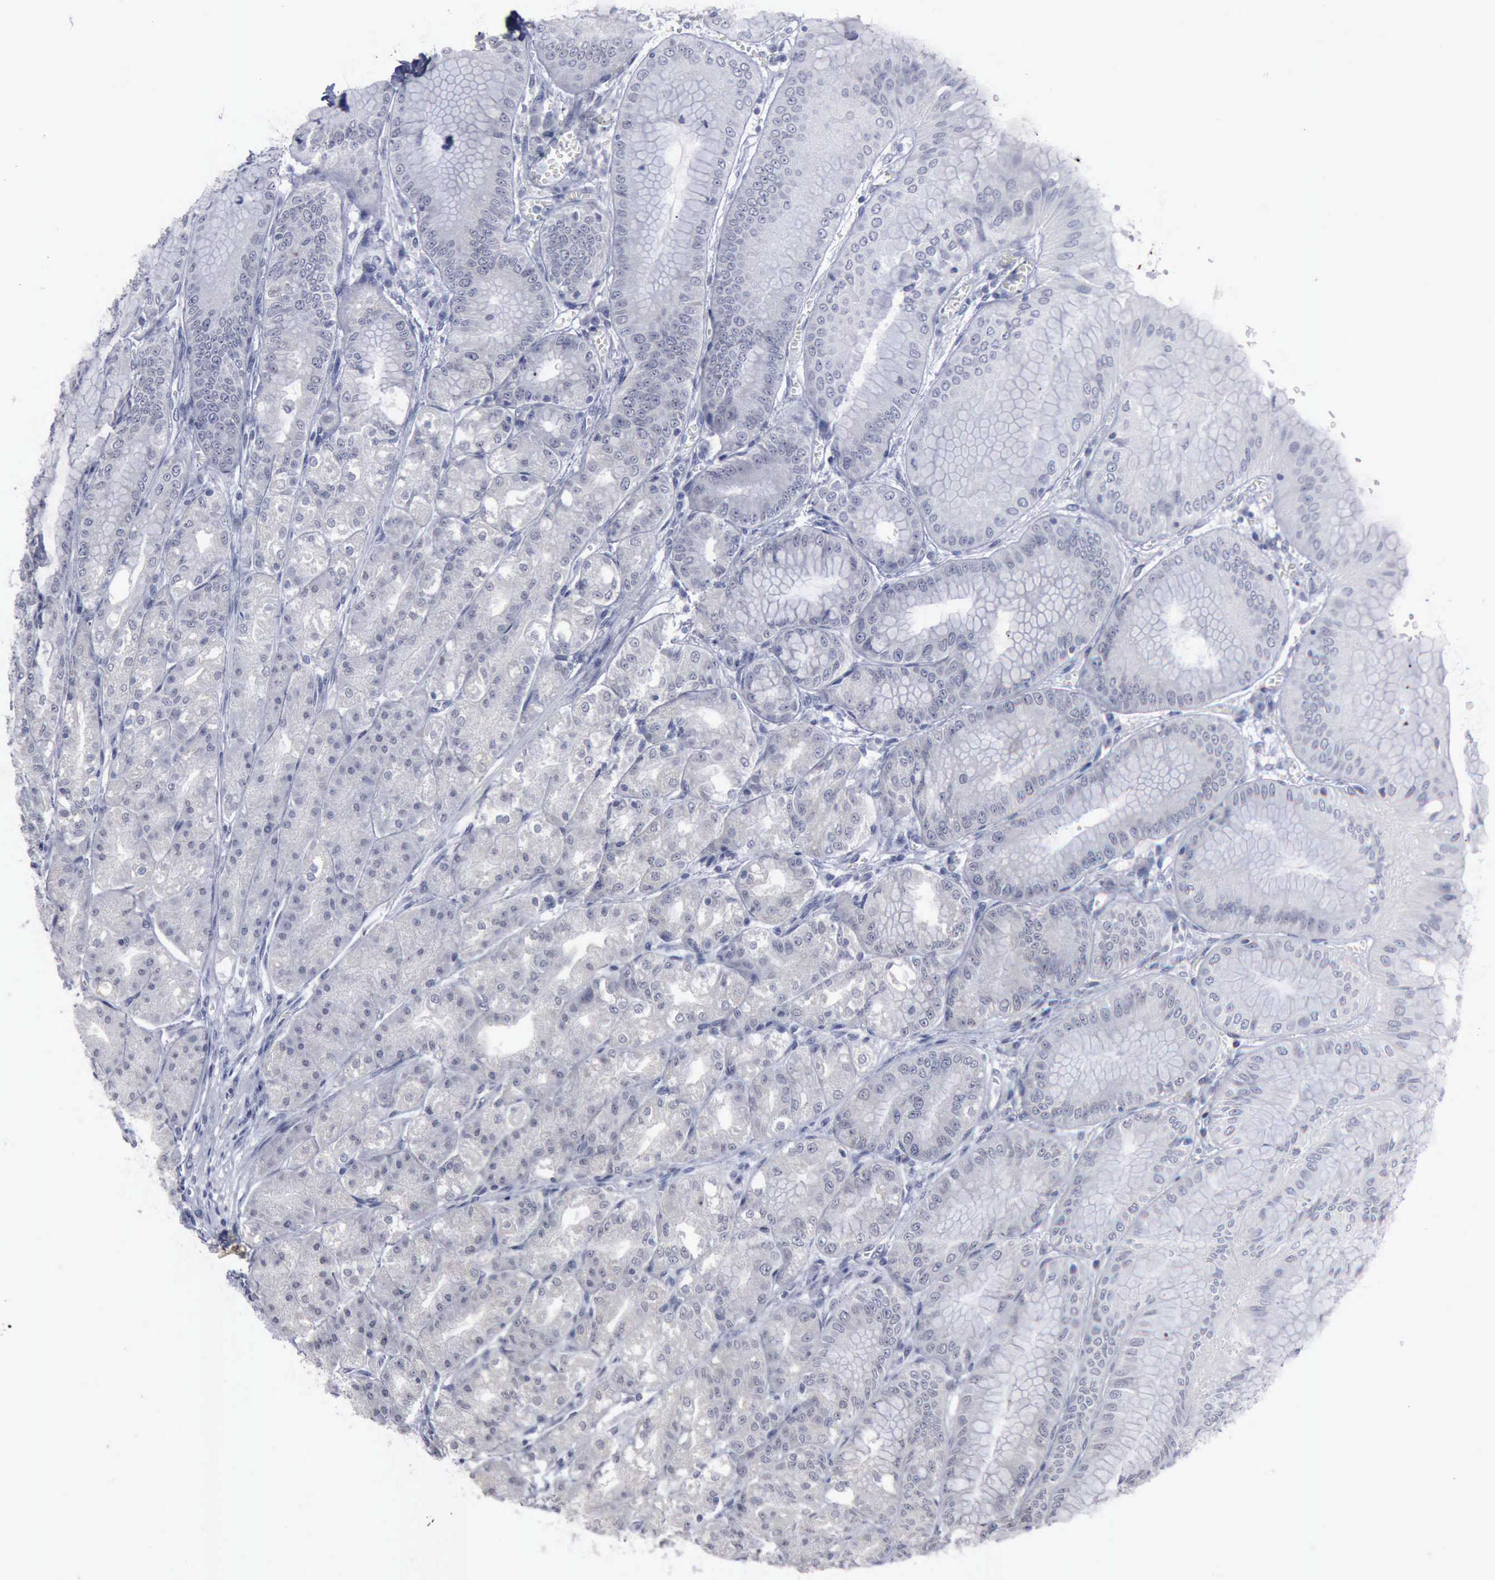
{"staining": {"intensity": "negative", "quantity": "none", "location": "none"}, "tissue": "stomach", "cell_type": "Glandular cells", "image_type": "normal", "snomed": [{"axis": "morphology", "description": "Normal tissue, NOS"}, {"axis": "topography", "description": "Stomach, lower"}], "caption": "An immunohistochemistry histopathology image of benign stomach is shown. There is no staining in glandular cells of stomach. (DAB (3,3'-diaminobenzidine) immunohistochemistry visualized using brightfield microscopy, high magnification).", "gene": "BRD1", "patient": {"sex": "male", "age": 71}}